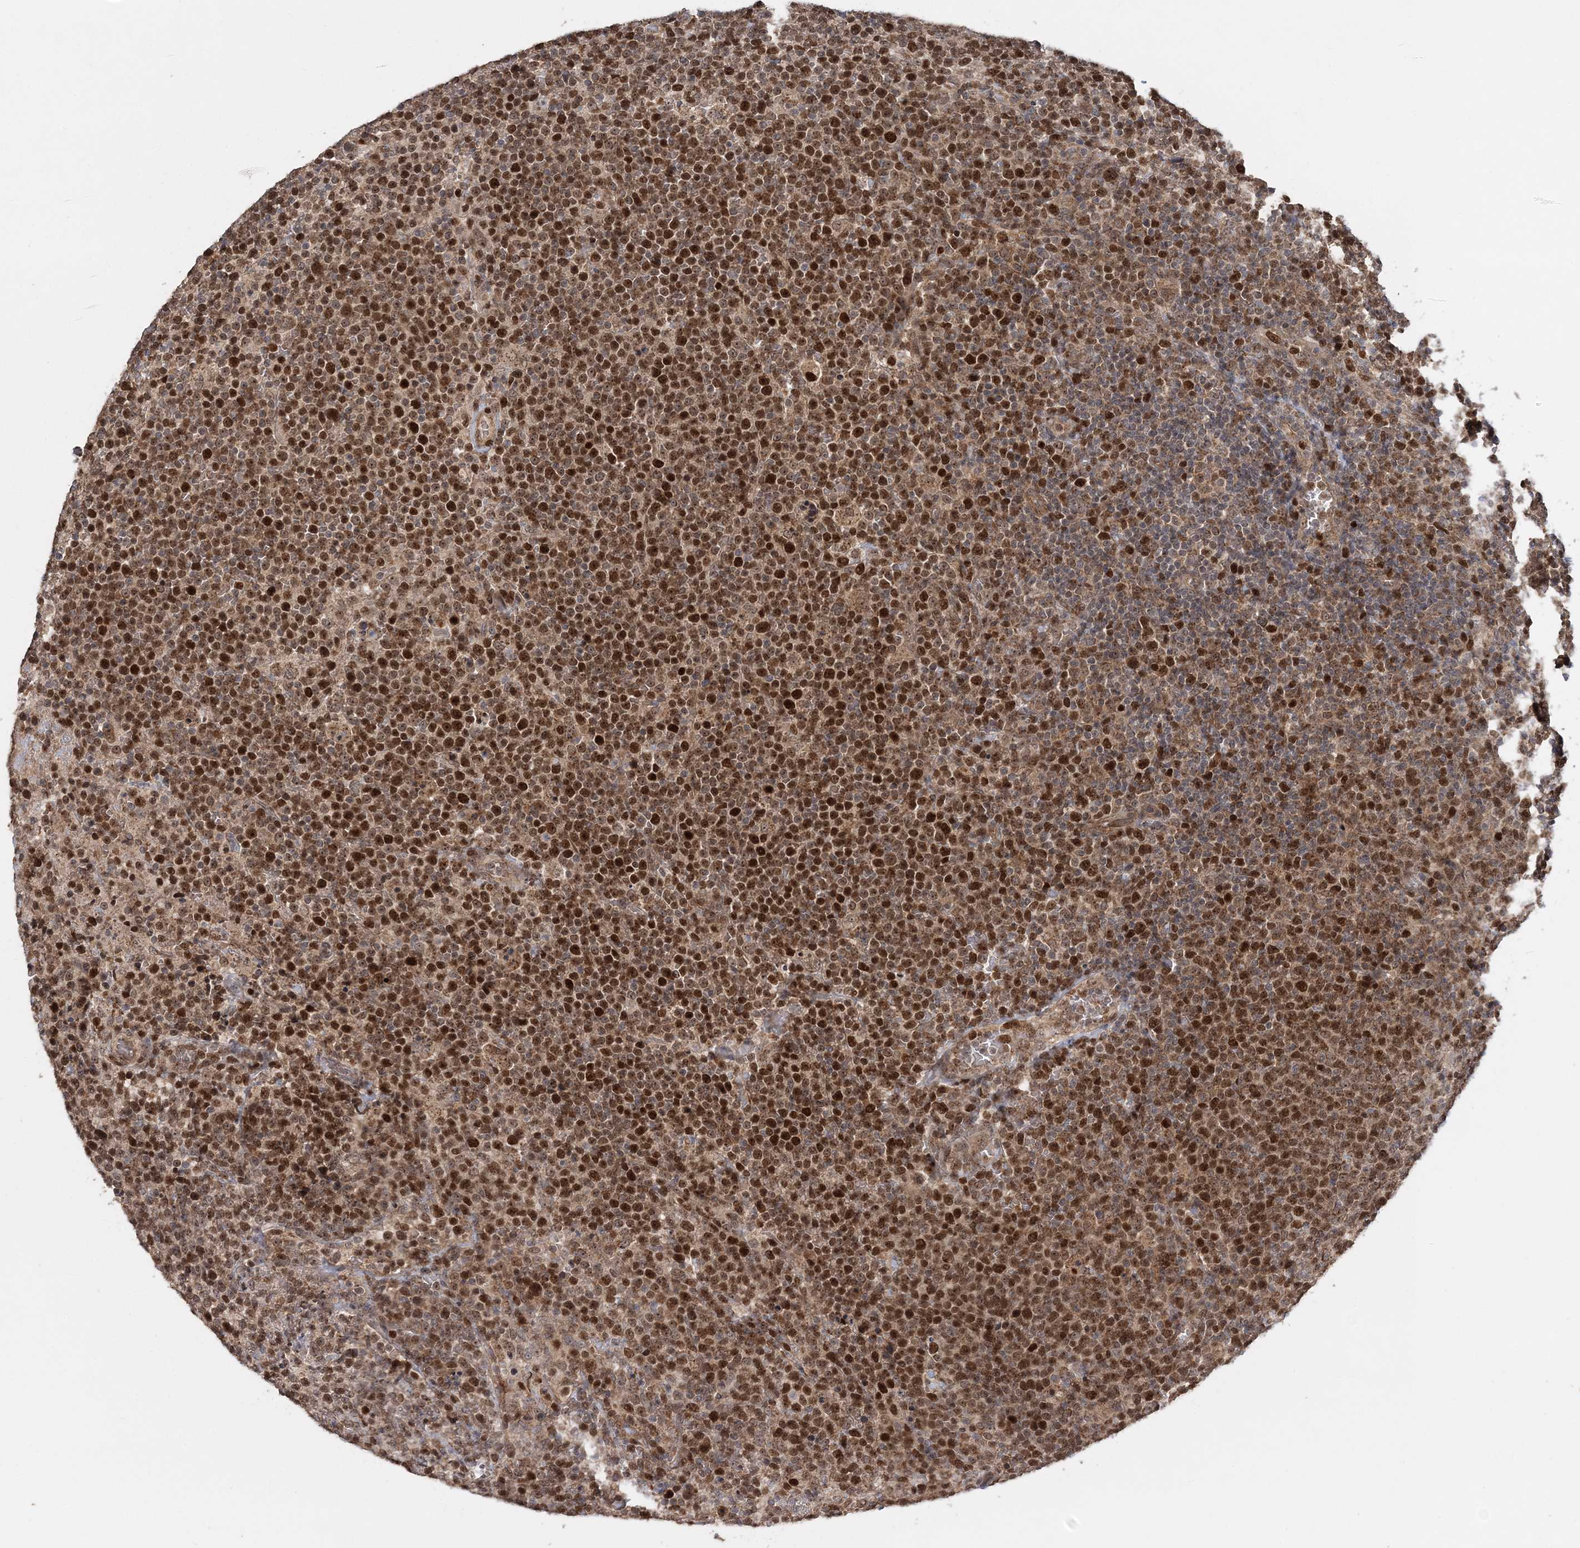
{"staining": {"intensity": "moderate", "quantity": ">75%", "location": "nuclear"}, "tissue": "lymphoma", "cell_type": "Tumor cells", "image_type": "cancer", "snomed": [{"axis": "morphology", "description": "Malignant lymphoma, non-Hodgkin's type, High grade"}, {"axis": "topography", "description": "Lymph node"}], "caption": "Protein expression analysis of human high-grade malignant lymphoma, non-Hodgkin's type reveals moderate nuclear positivity in about >75% of tumor cells. (Brightfield microscopy of DAB IHC at high magnification).", "gene": "KIF4A", "patient": {"sex": "male", "age": 61}}